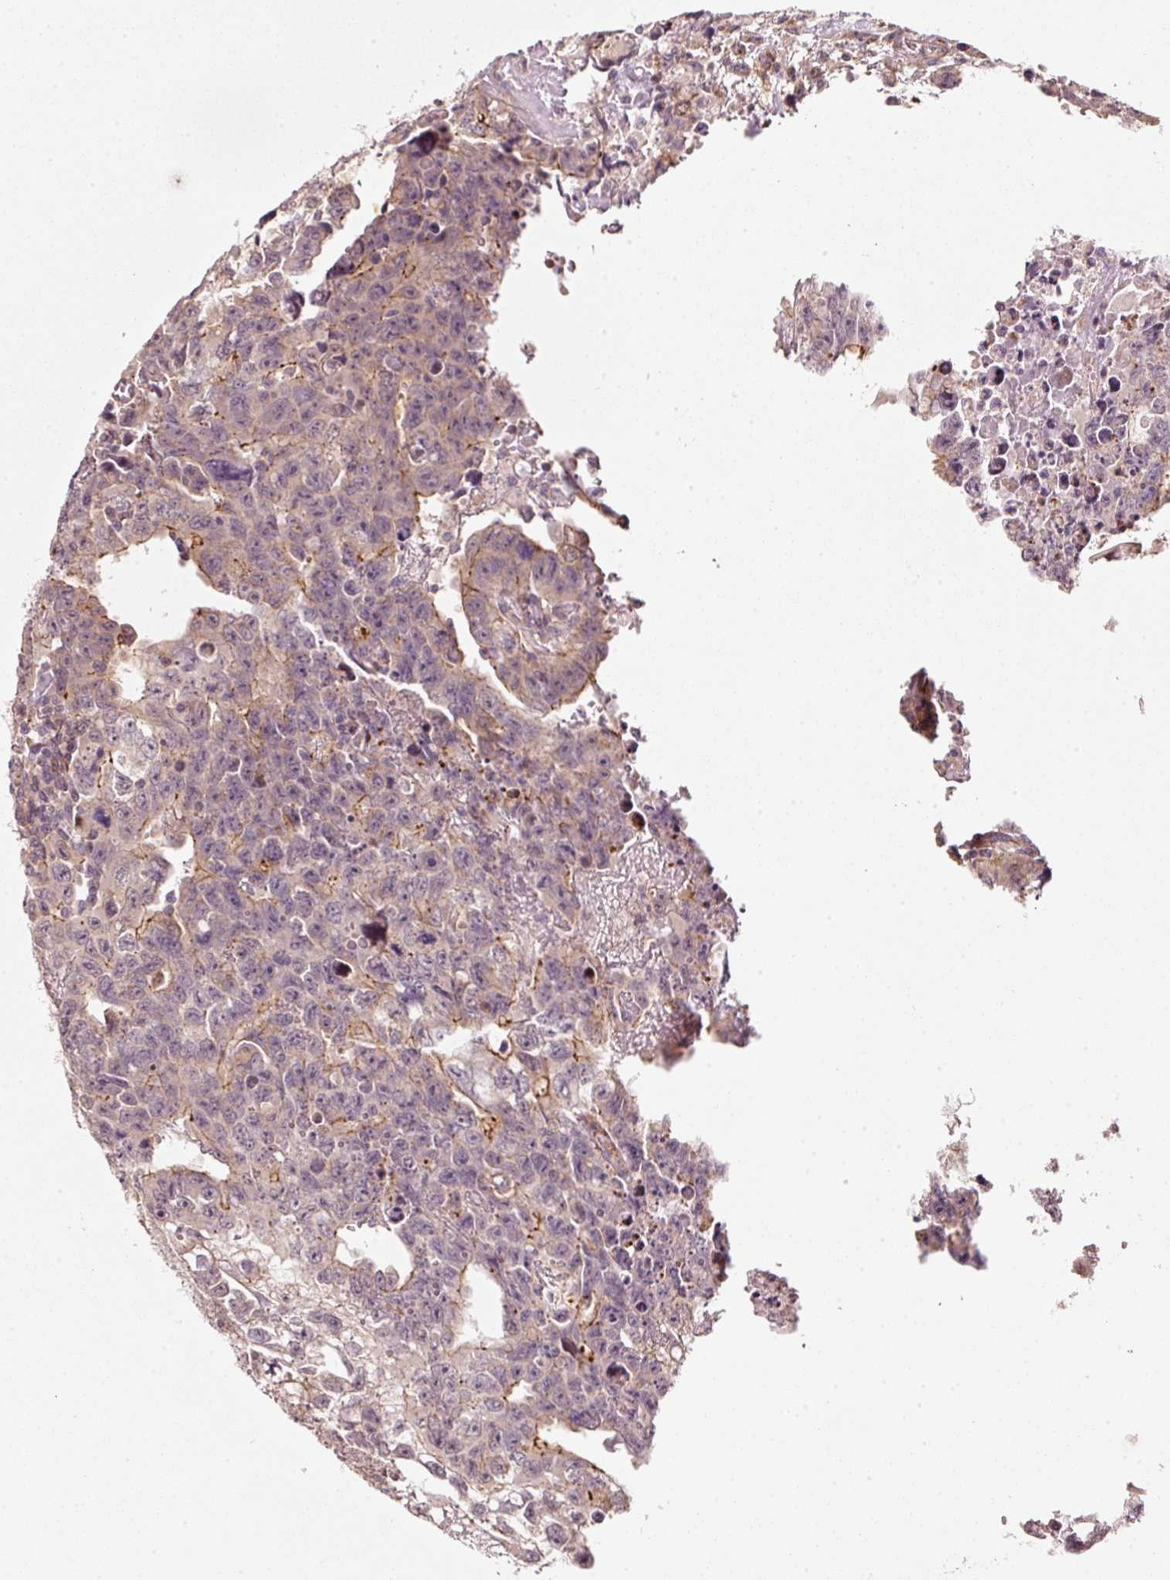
{"staining": {"intensity": "moderate", "quantity": "<25%", "location": "cytoplasmic/membranous"}, "tissue": "testis cancer", "cell_type": "Tumor cells", "image_type": "cancer", "snomed": [{"axis": "morphology", "description": "Carcinoma, Embryonal, NOS"}, {"axis": "topography", "description": "Testis"}], "caption": "DAB (3,3'-diaminobenzidine) immunohistochemical staining of human embryonal carcinoma (testis) reveals moderate cytoplasmic/membranous protein expression in approximately <25% of tumor cells.", "gene": "ARHGAP22", "patient": {"sex": "male", "age": 24}}